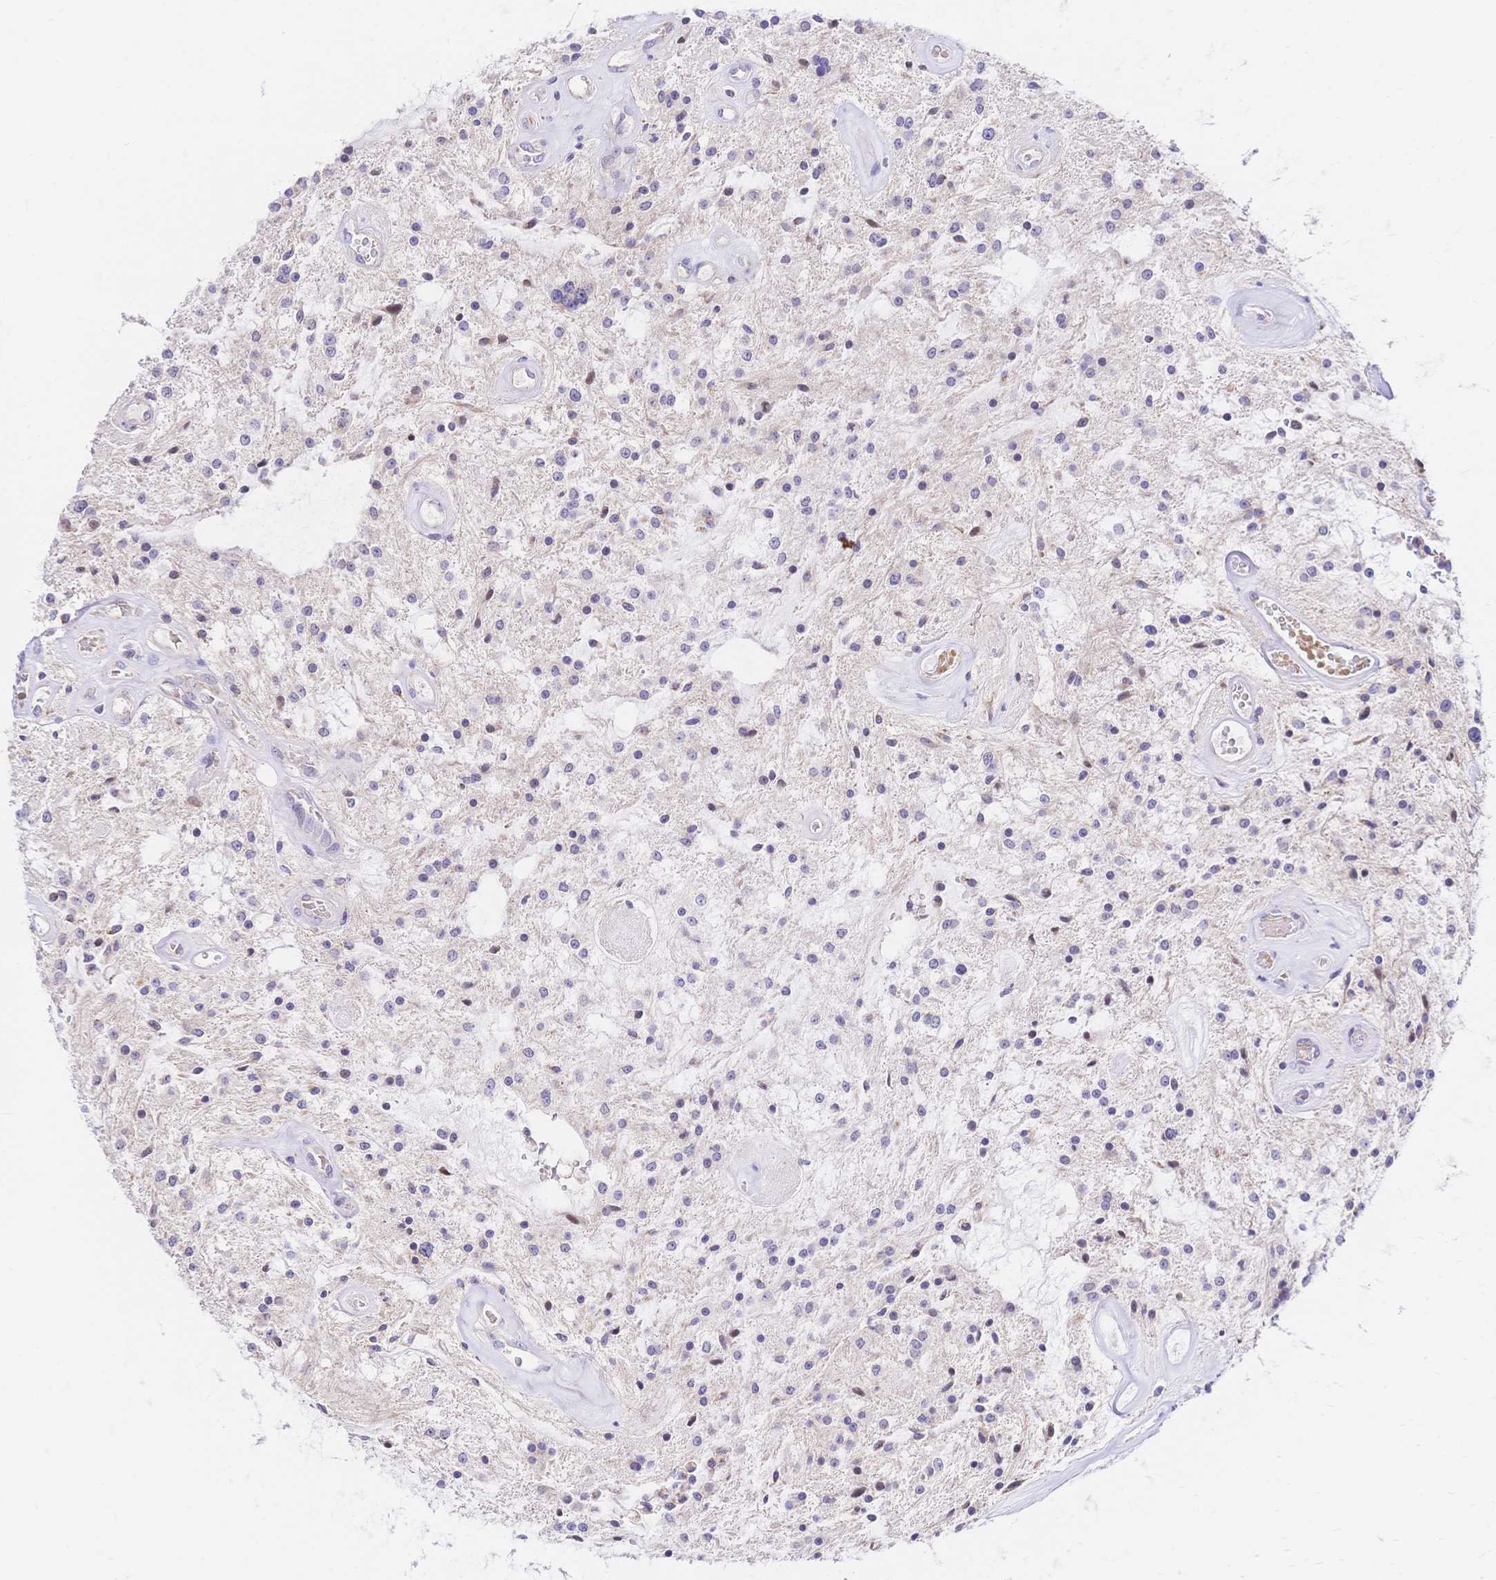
{"staining": {"intensity": "negative", "quantity": "none", "location": "none"}, "tissue": "glioma", "cell_type": "Tumor cells", "image_type": "cancer", "snomed": [{"axis": "morphology", "description": "Glioma, malignant, Low grade"}, {"axis": "topography", "description": "Cerebellum"}], "caption": "DAB immunohistochemical staining of glioma demonstrates no significant positivity in tumor cells.", "gene": "CLEC18B", "patient": {"sex": "female", "age": 14}}